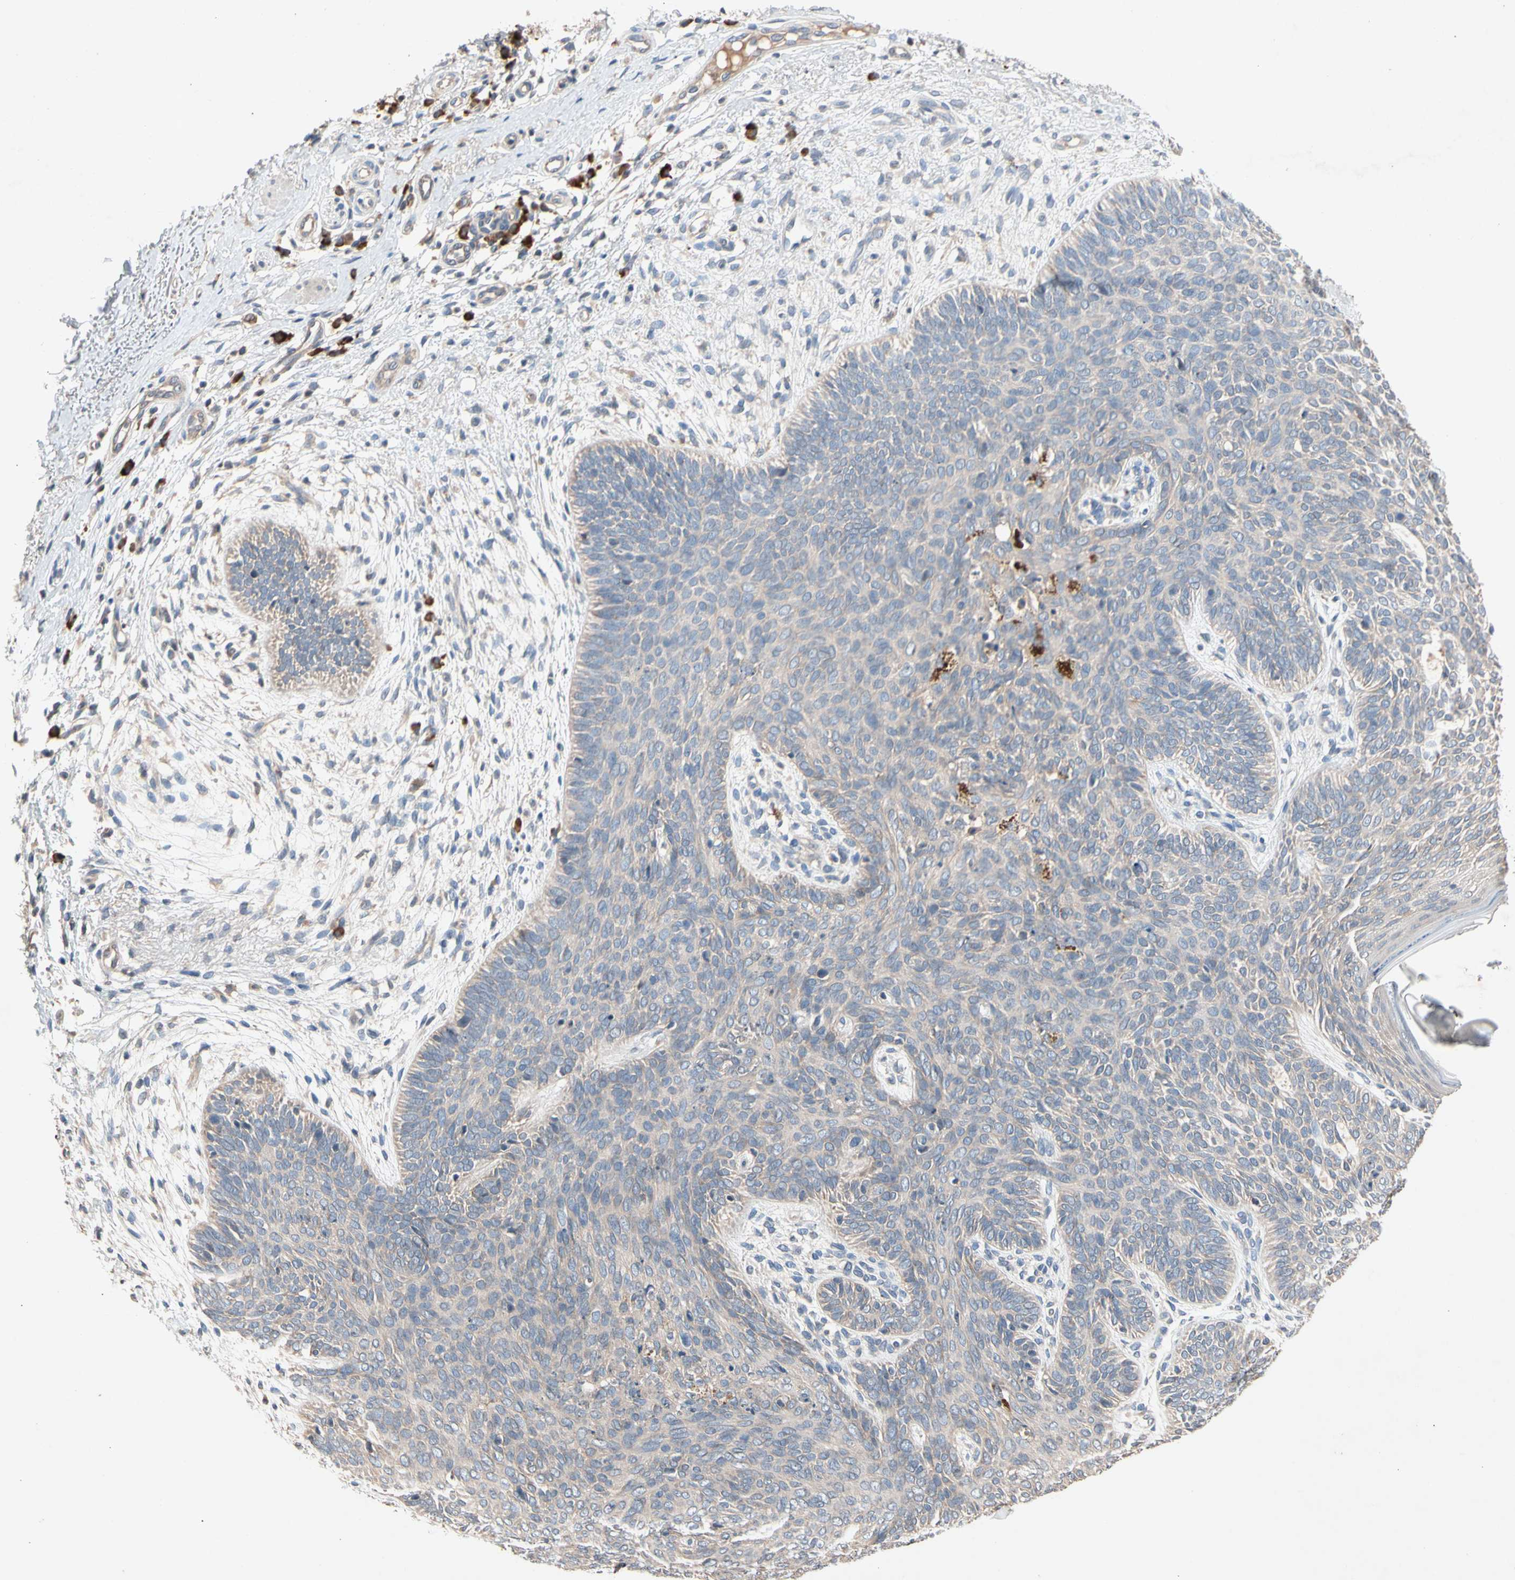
{"staining": {"intensity": "weak", "quantity": ">75%", "location": "cytoplasmic/membranous"}, "tissue": "skin cancer", "cell_type": "Tumor cells", "image_type": "cancer", "snomed": [{"axis": "morphology", "description": "Normal tissue, NOS"}, {"axis": "morphology", "description": "Basal cell carcinoma"}, {"axis": "topography", "description": "Skin"}], "caption": "There is low levels of weak cytoplasmic/membranous positivity in tumor cells of skin cancer (basal cell carcinoma), as demonstrated by immunohistochemical staining (brown color).", "gene": "PRDX4", "patient": {"sex": "male", "age": 52}}